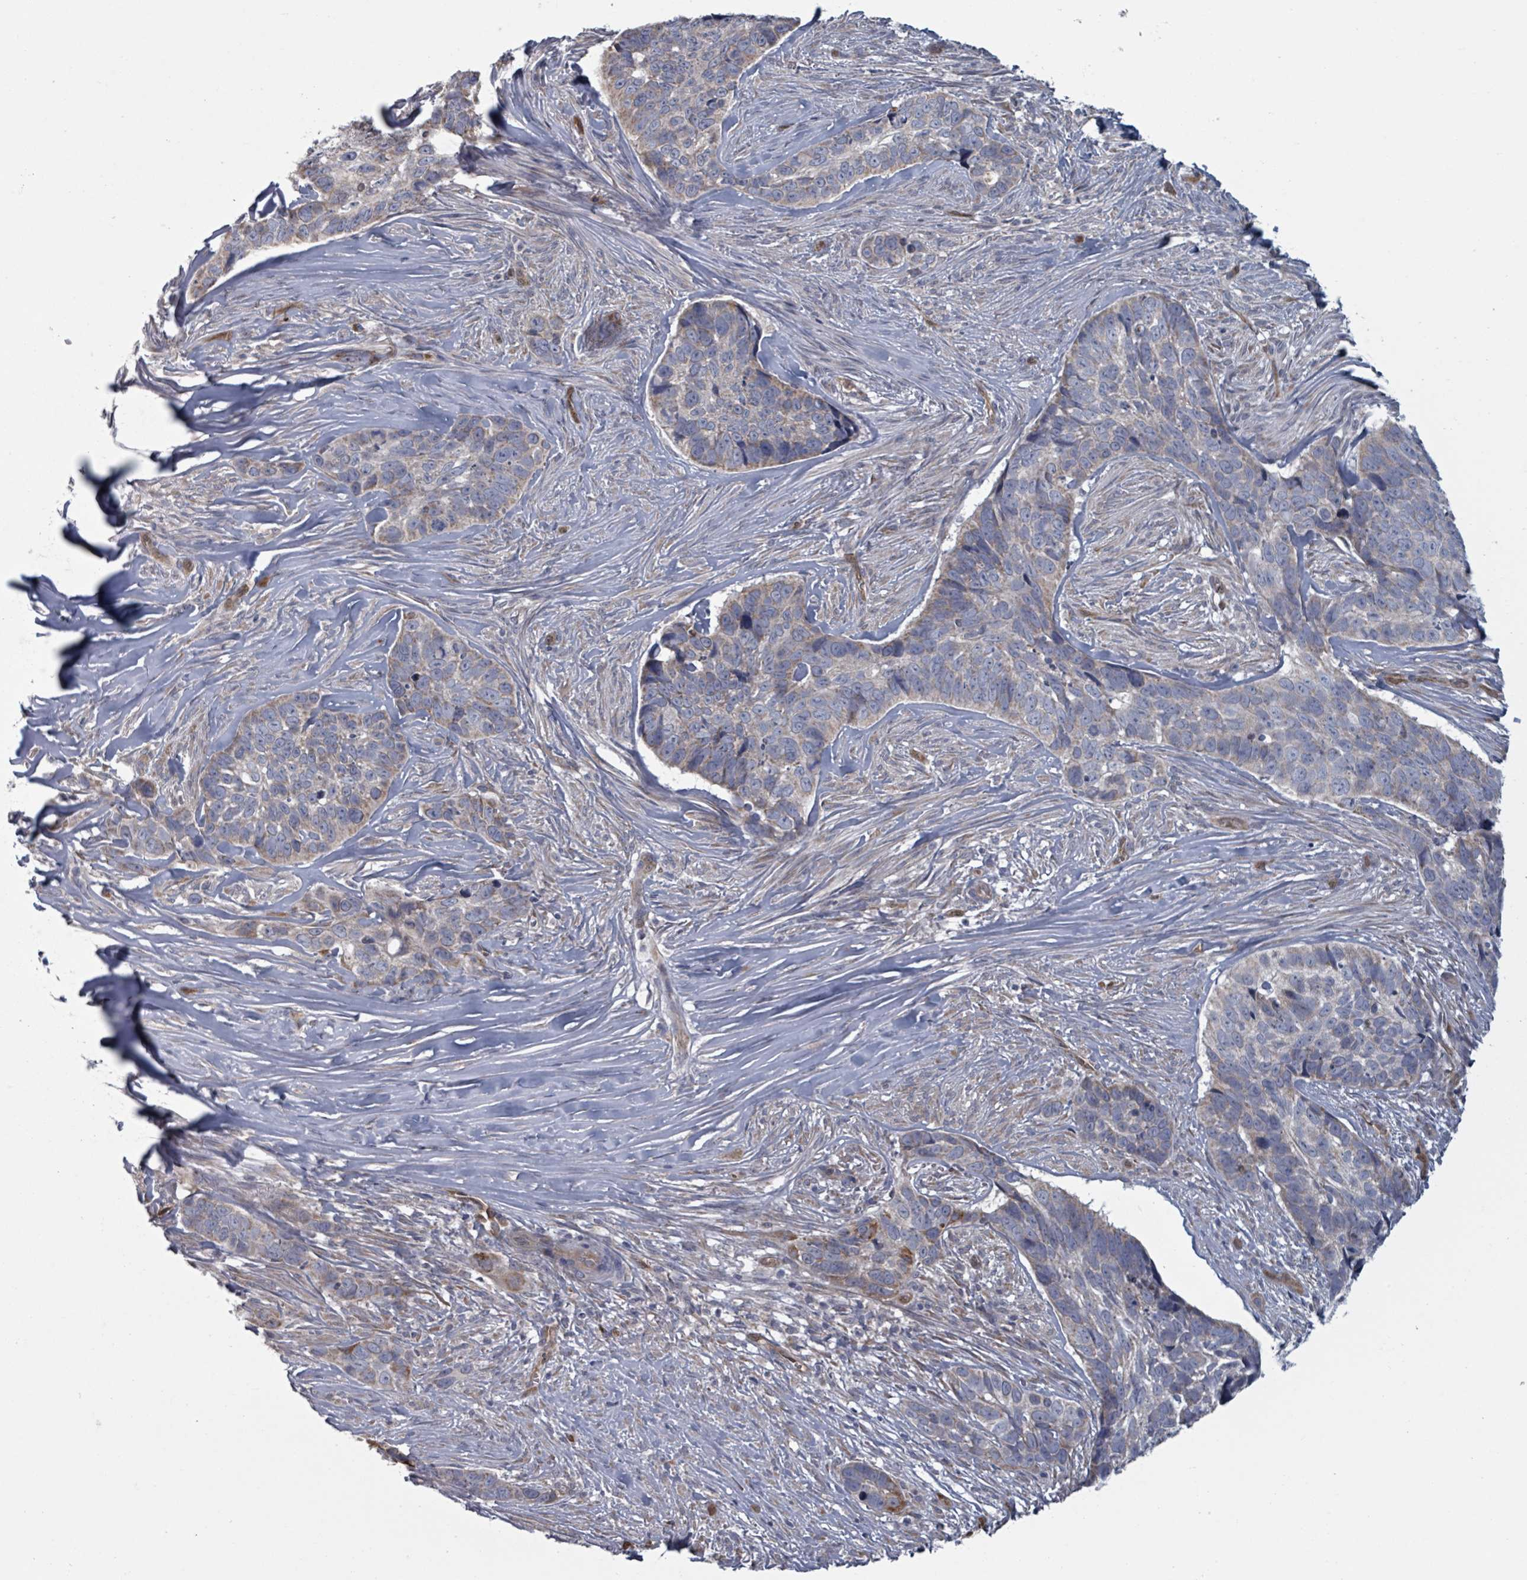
{"staining": {"intensity": "weak", "quantity": "25%-75%", "location": "cytoplasmic/membranous"}, "tissue": "skin cancer", "cell_type": "Tumor cells", "image_type": "cancer", "snomed": [{"axis": "morphology", "description": "Basal cell carcinoma"}, {"axis": "topography", "description": "Skin"}], "caption": "IHC image of neoplastic tissue: human skin basal cell carcinoma stained using immunohistochemistry (IHC) displays low levels of weak protein expression localized specifically in the cytoplasmic/membranous of tumor cells, appearing as a cytoplasmic/membranous brown color.", "gene": "FKBP1A", "patient": {"sex": "female", "age": 82}}